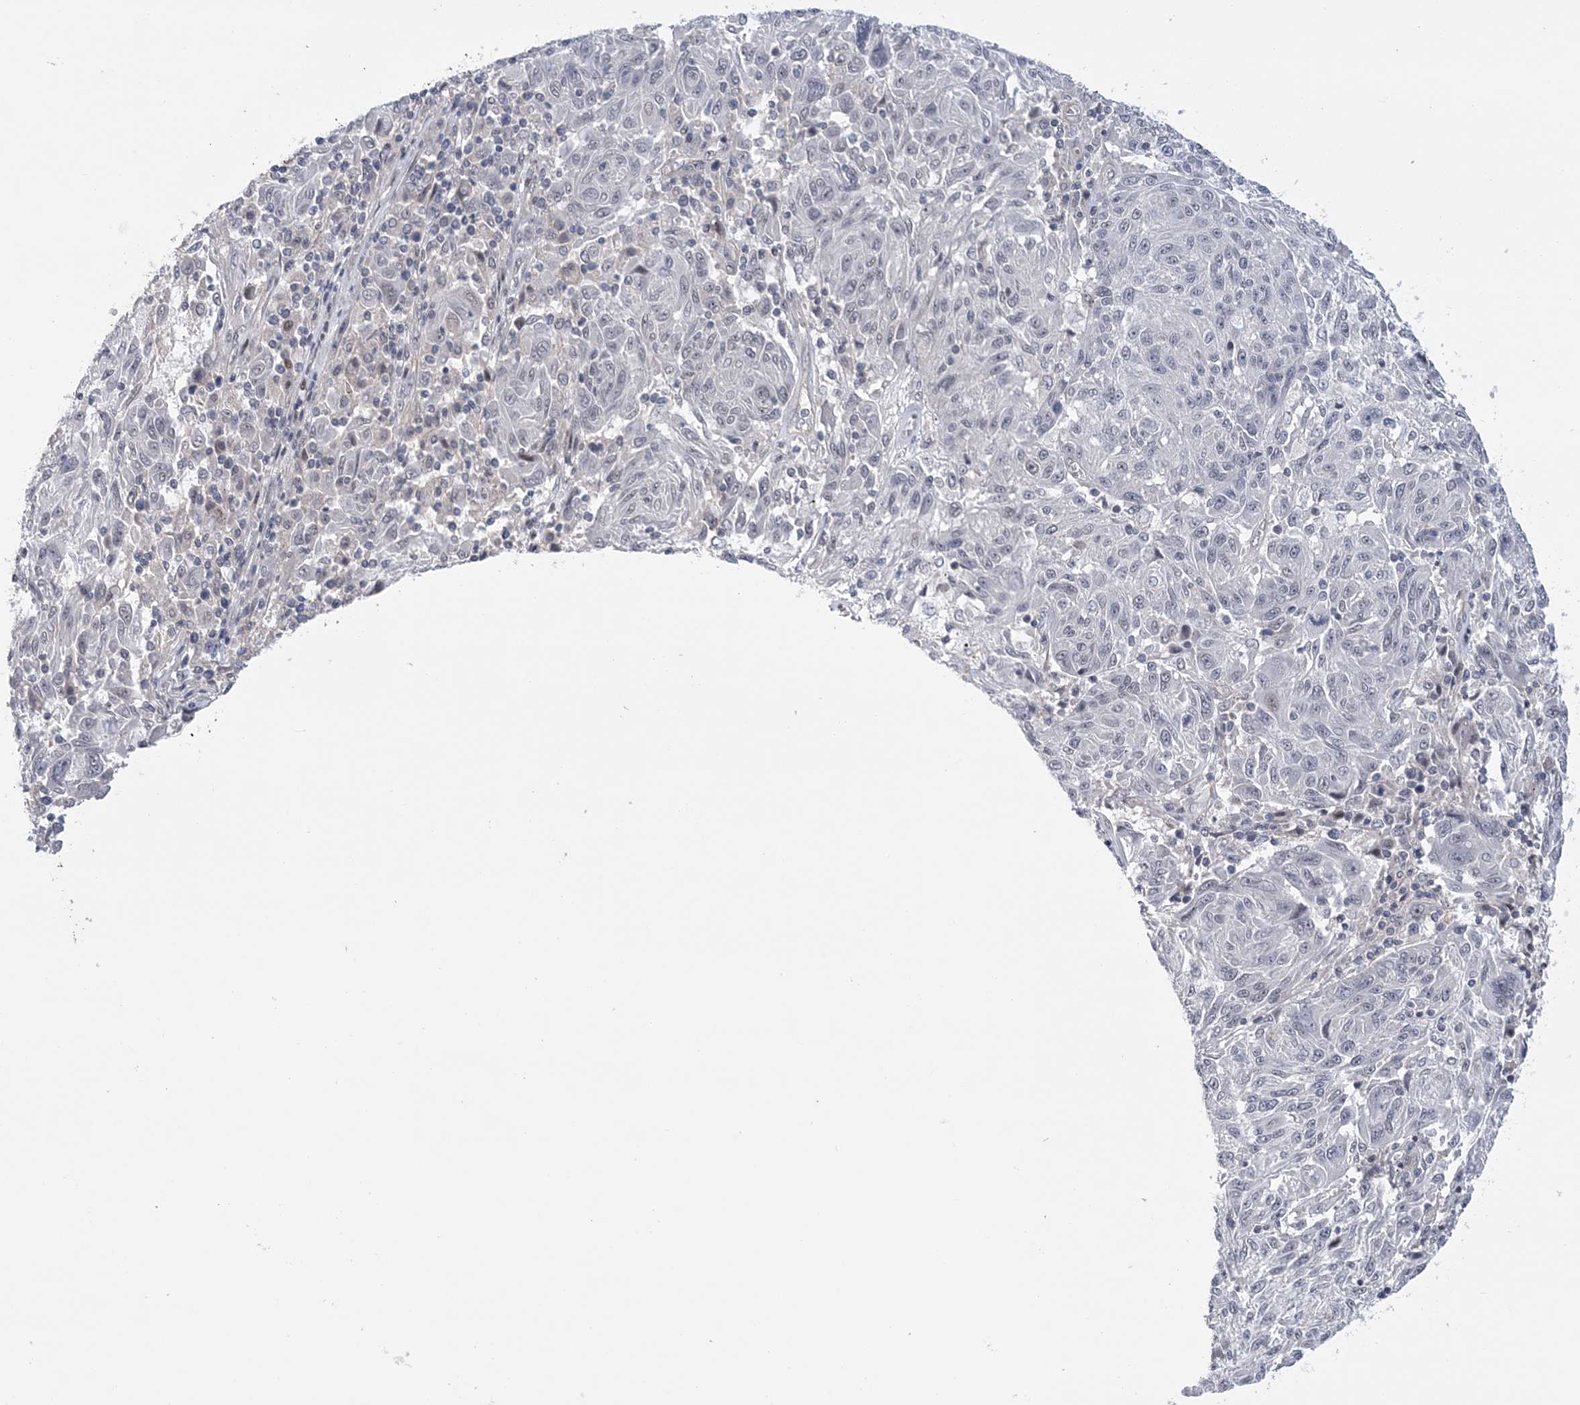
{"staining": {"intensity": "negative", "quantity": "none", "location": "none"}, "tissue": "melanoma", "cell_type": "Tumor cells", "image_type": "cancer", "snomed": [{"axis": "morphology", "description": "Malignant melanoma, NOS"}, {"axis": "topography", "description": "Skin"}], "caption": "Histopathology image shows no significant protein staining in tumor cells of malignant melanoma.", "gene": "HOMEZ", "patient": {"sex": "male", "age": 53}}